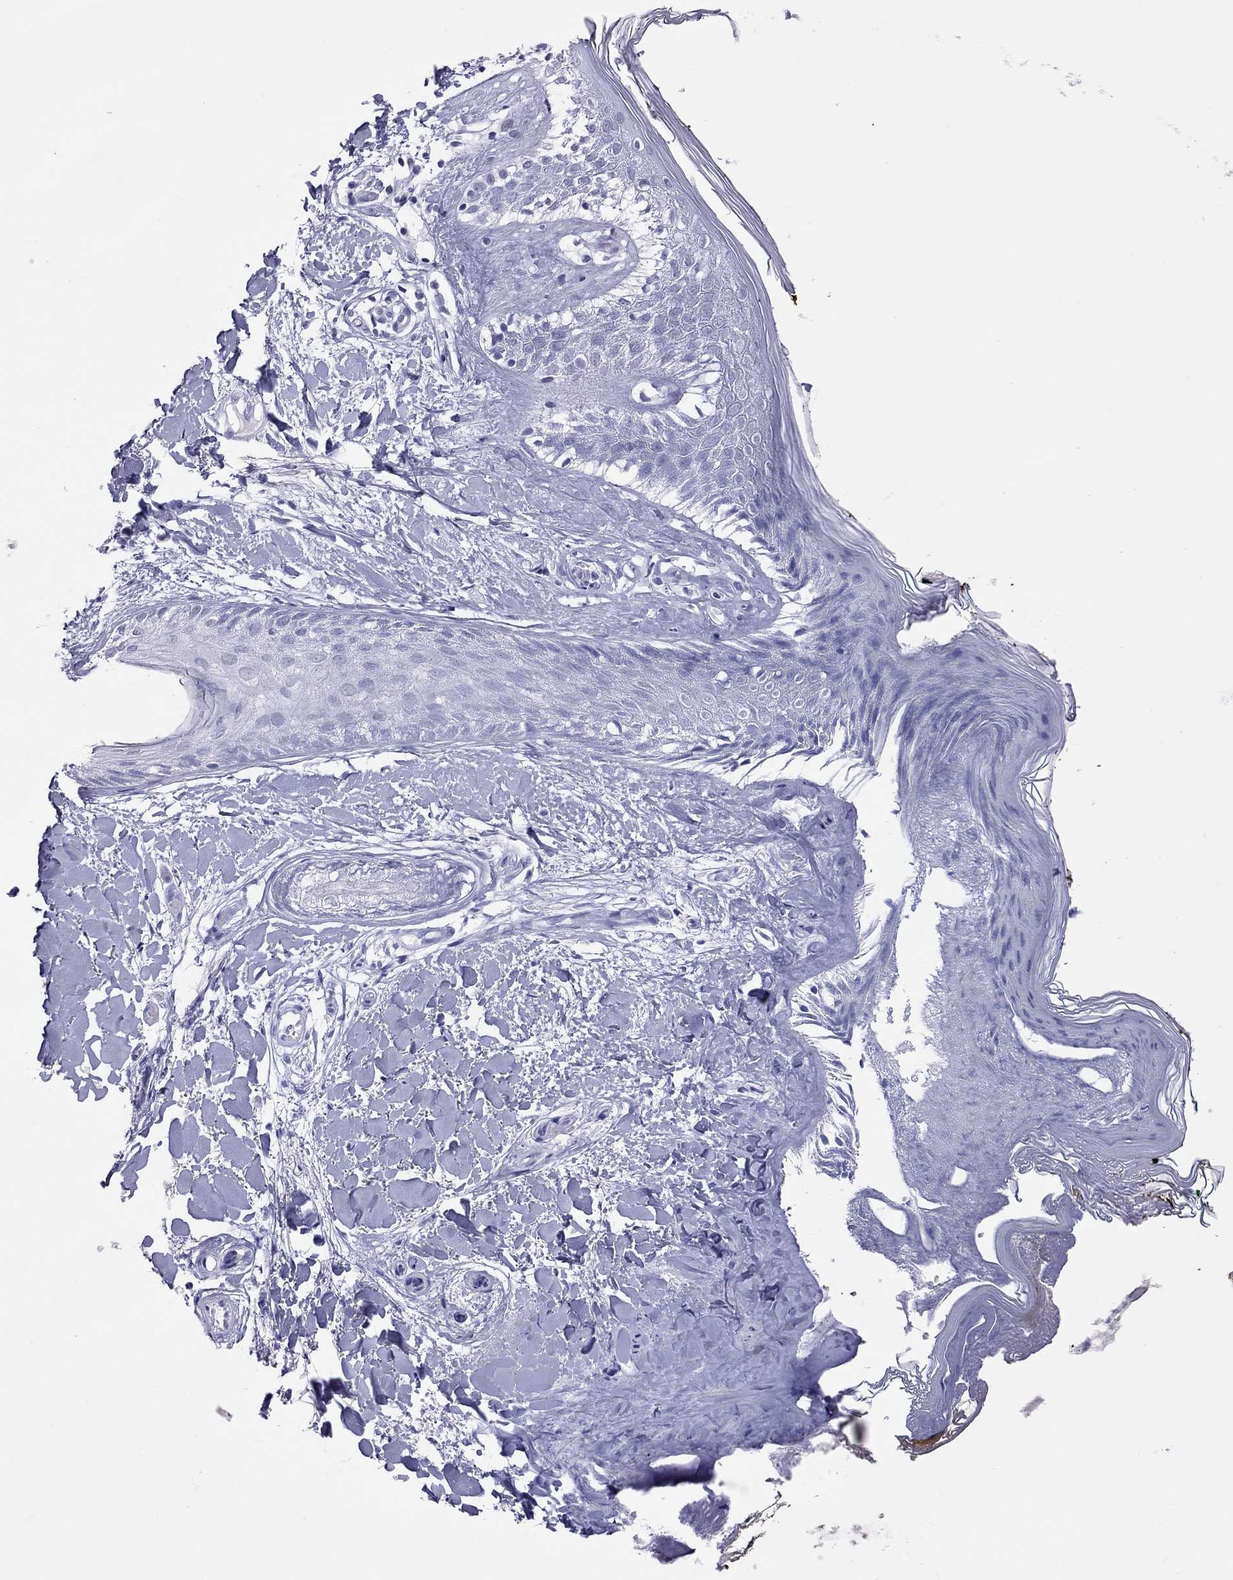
{"staining": {"intensity": "negative", "quantity": "none", "location": "none"}, "tissue": "skin", "cell_type": "Fibroblasts", "image_type": "normal", "snomed": [{"axis": "morphology", "description": "Normal tissue, NOS"}, {"axis": "topography", "description": "Skin"}], "caption": "High magnification brightfield microscopy of normal skin stained with DAB (3,3'-diaminobenzidine) (brown) and counterstained with hematoxylin (blue): fibroblasts show no significant expression. The staining was performed using DAB to visualize the protein expression in brown, while the nuclei were stained in blue with hematoxylin (Magnification: 20x).", "gene": "JHY", "patient": {"sex": "female", "age": 34}}